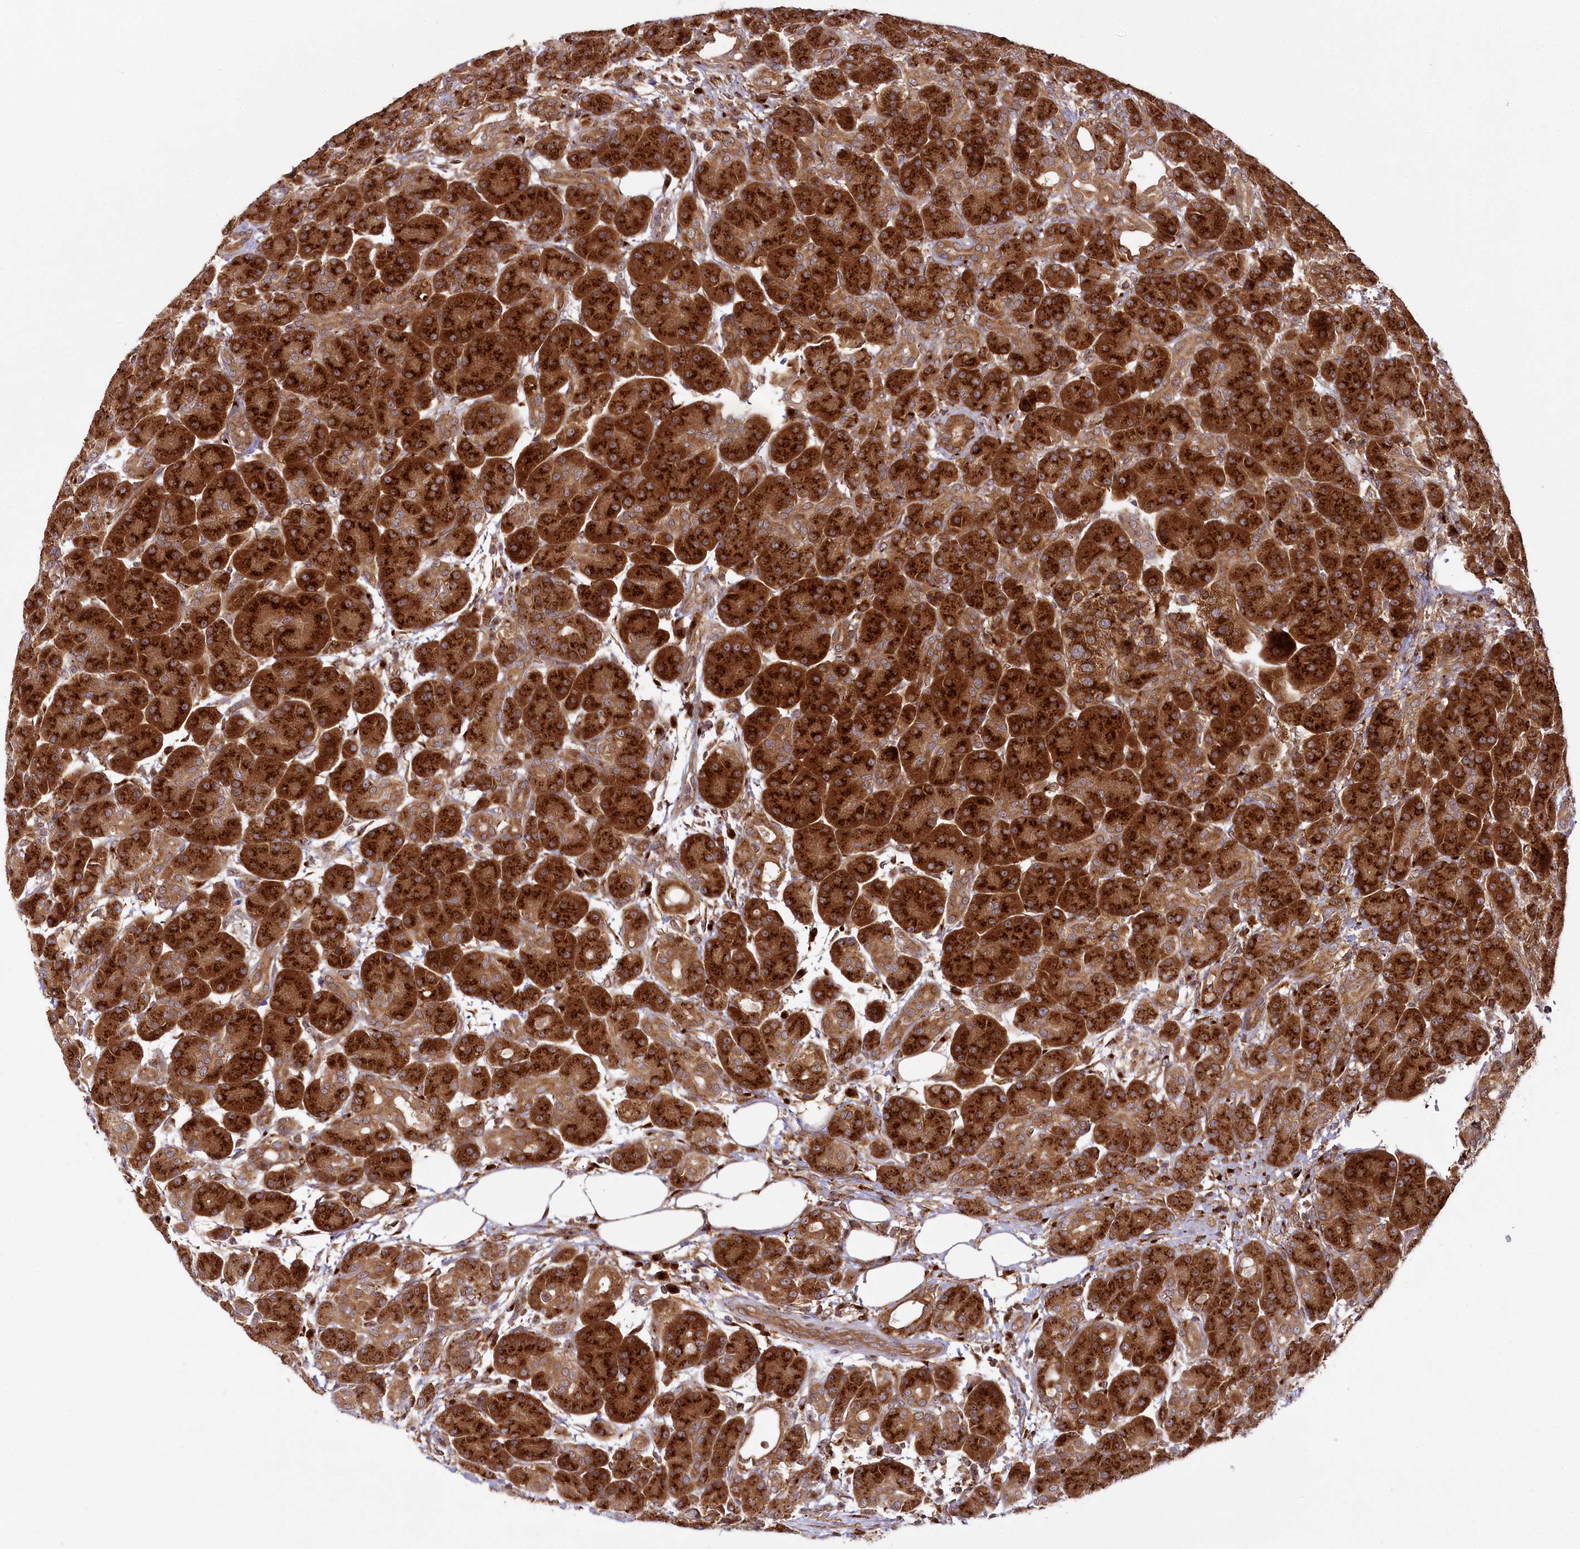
{"staining": {"intensity": "strong", "quantity": ">75%", "location": "cytoplasmic/membranous"}, "tissue": "pancreas", "cell_type": "Exocrine glandular cells", "image_type": "normal", "snomed": [{"axis": "morphology", "description": "Normal tissue, NOS"}, {"axis": "topography", "description": "Pancreas"}], "caption": "Protein staining reveals strong cytoplasmic/membranous expression in about >75% of exocrine glandular cells in normal pancreas.", "gene": "COPG1", "patient": {"sex": "male", "age": 63}}